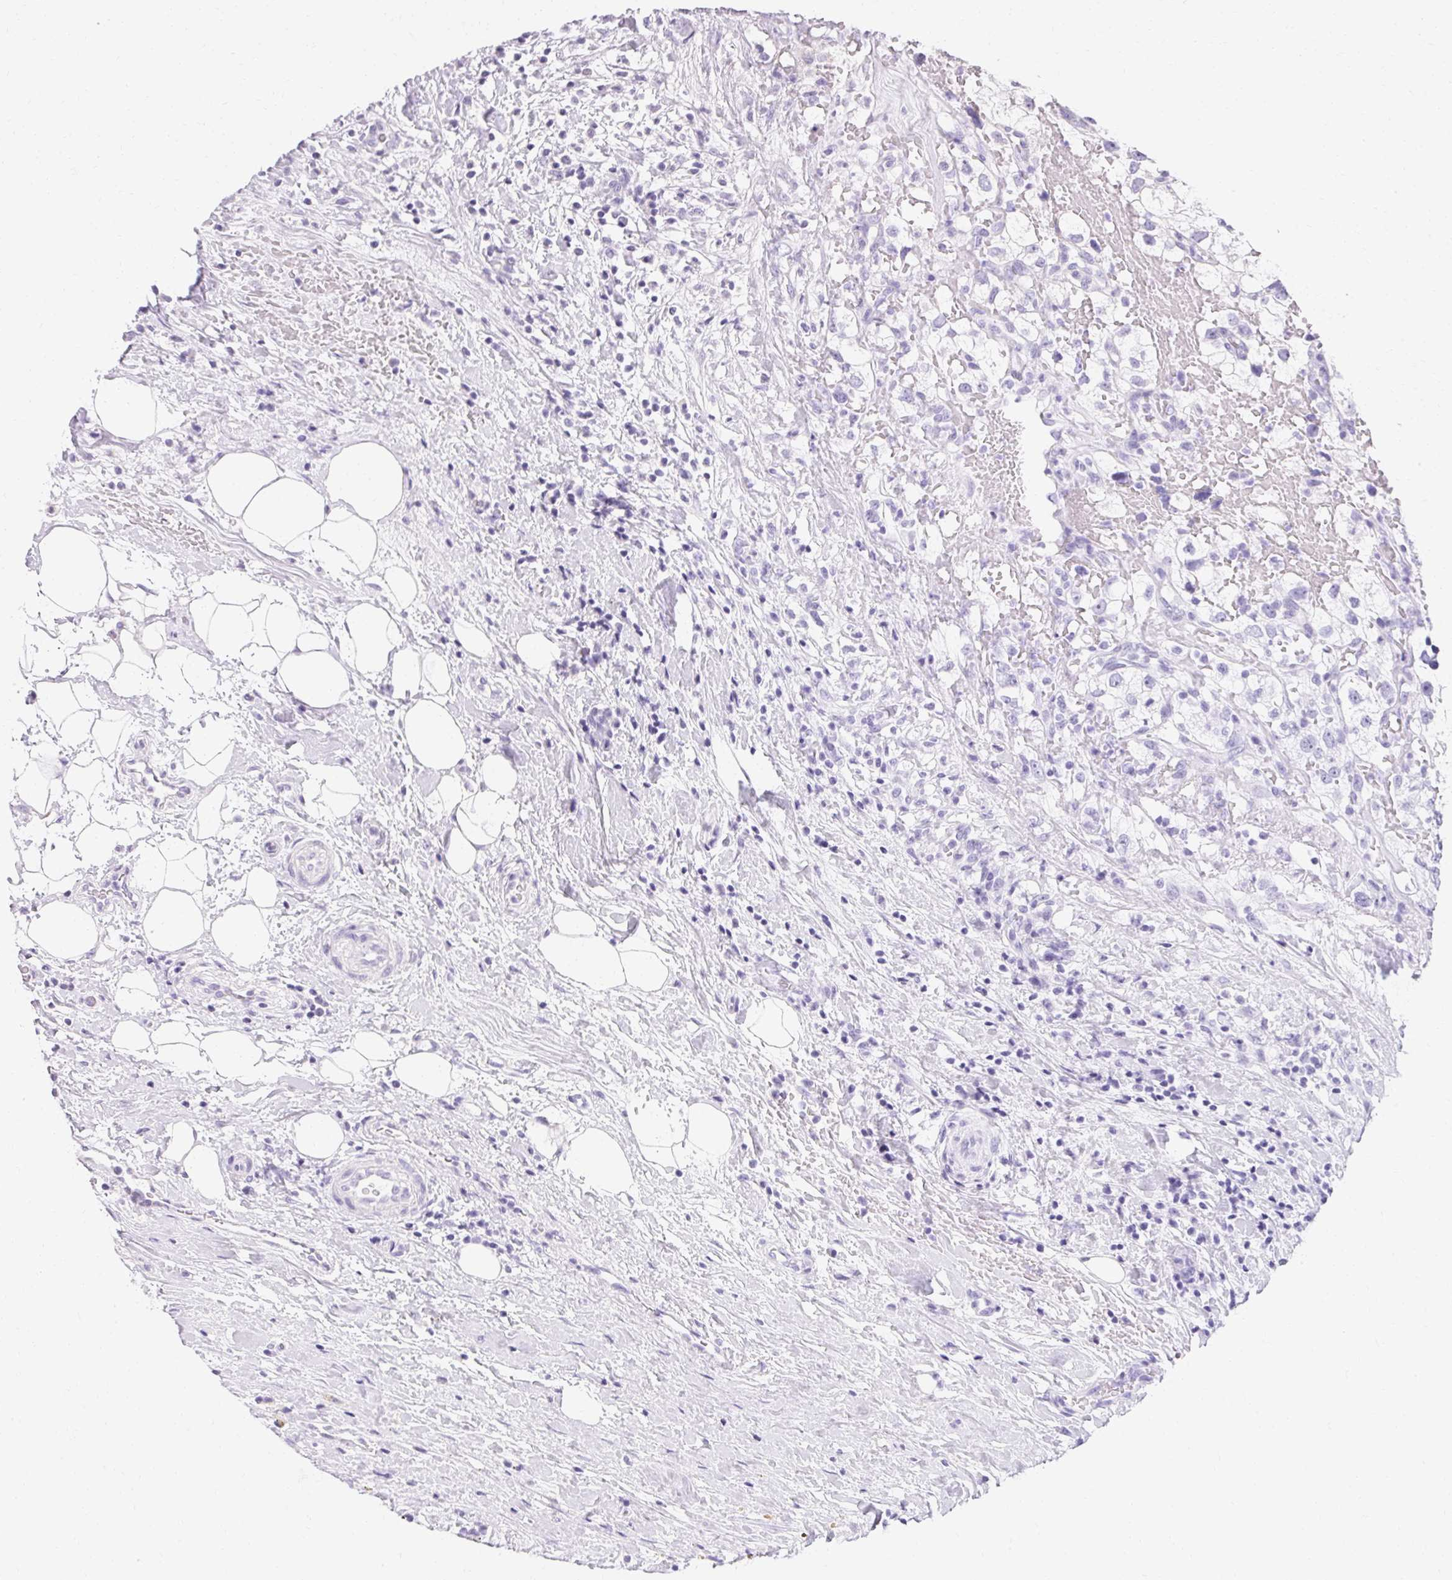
{"staining": {"intensity": "negative", "quantity": "none", "location": "none"}, "tissue": "renal cancer", "cell_type": "Tumor cells", "image_type": "cancer", "snomed": [{"axis": "morphology", "description": "Adenocarcinoma, NOS"}, {"axis": "topography", "description": "Kidney"}], "caption": "Immunohistochemistry image of human adenocarcinoma (renal) stained for a protein (brown), which exhibits no positivity in tumor cells.", "gene": "ASGR2", "patient": {"sex": "male", "age": 59}}